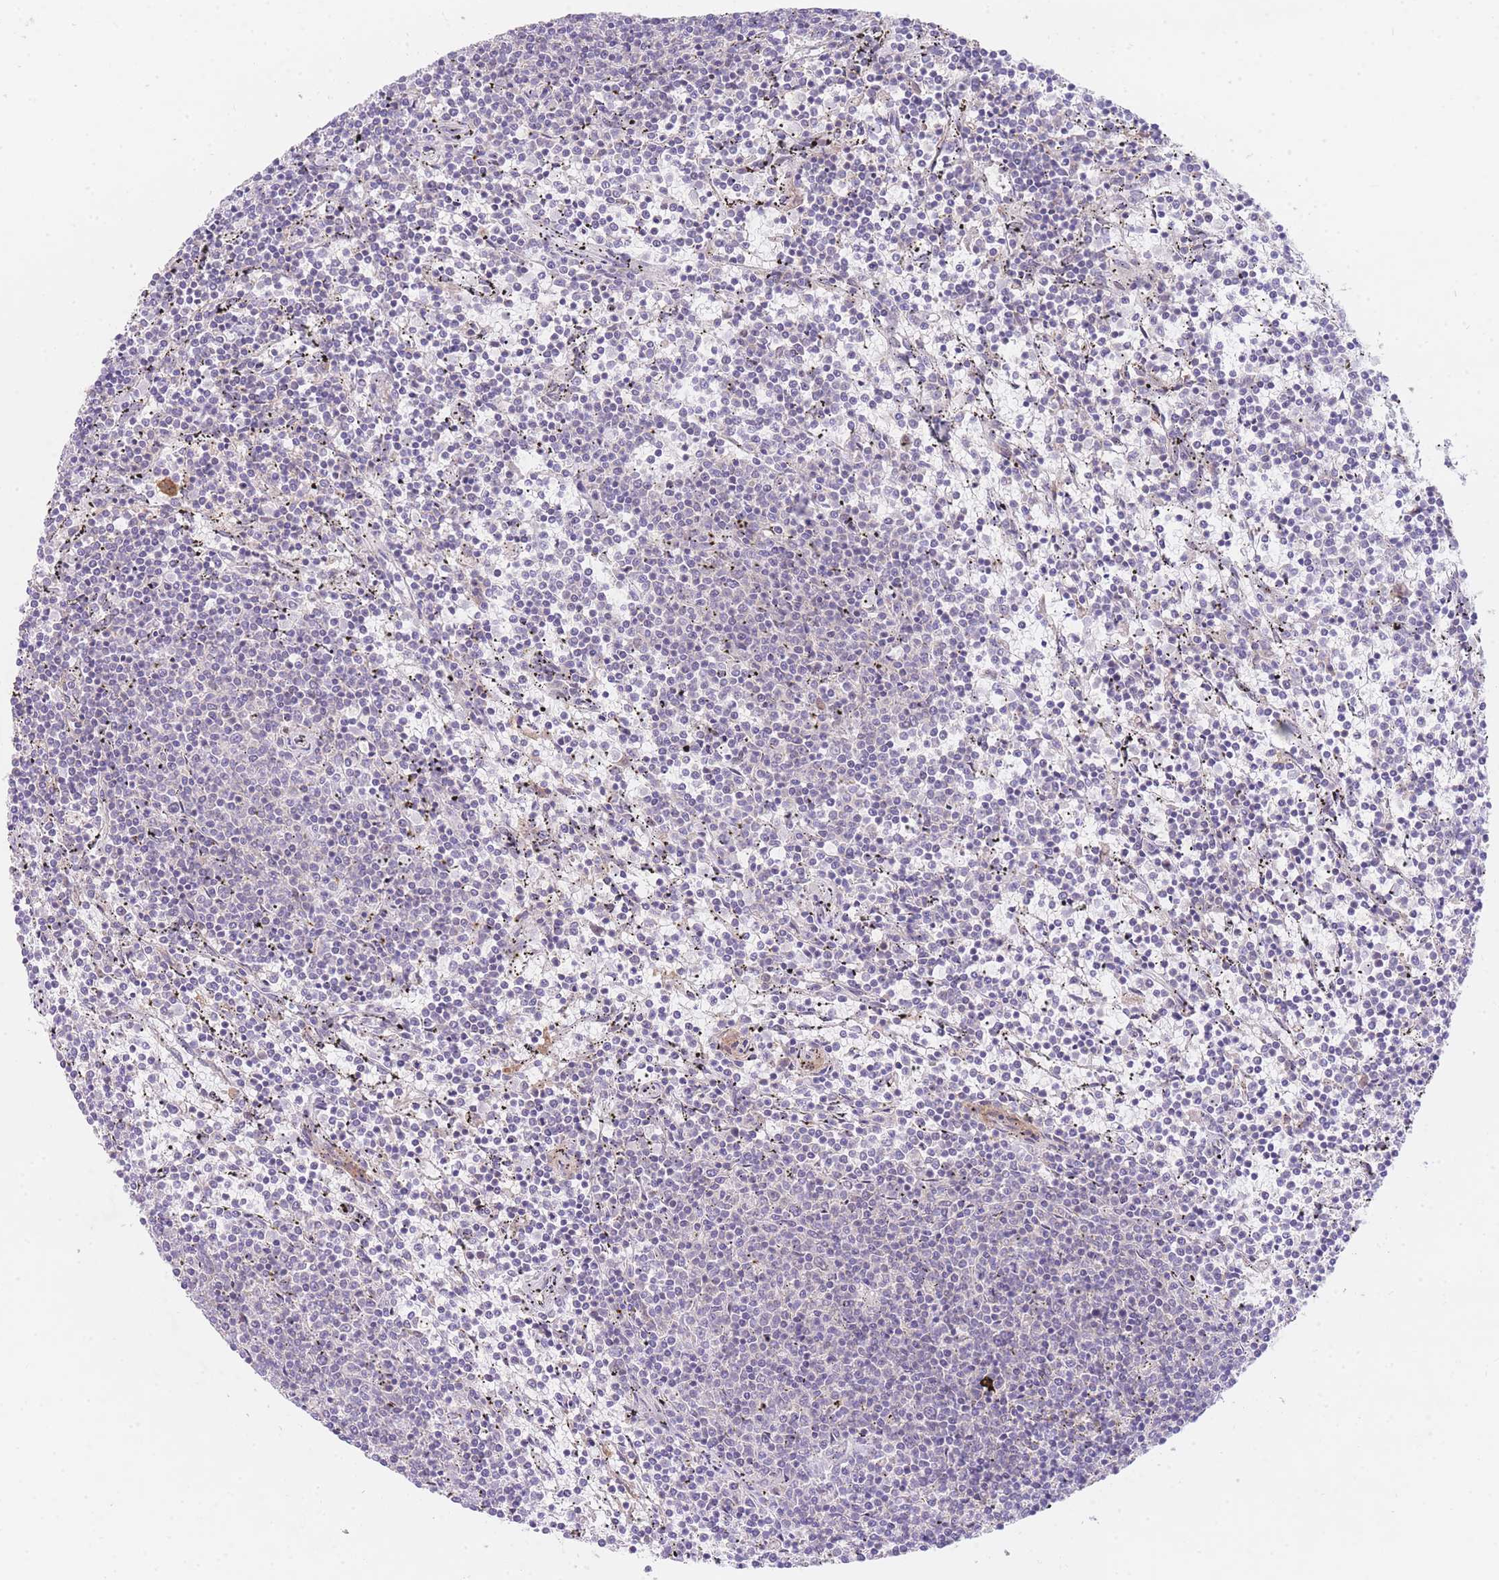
{"staining": {"intensity": "negative", "quantity": "none", "location": "none"}, "tissue": "lymphoma", "cell_type": "Tumor cells", "image_type": "cancer", "snomed": [{"axis": "morphology", "description": "Malignant lymphoma, non-Hodgkin's type, Low grade"}, {"axis": "topography", "description": "Spleen"}], "caption": "There is no significant staining in tumor cells of lymphoma. (Immunohistochemistry, brightfield microscopy, high magnification).", "gene": "SLC25A33", "patient": {"sex": "female", "age": 50}}